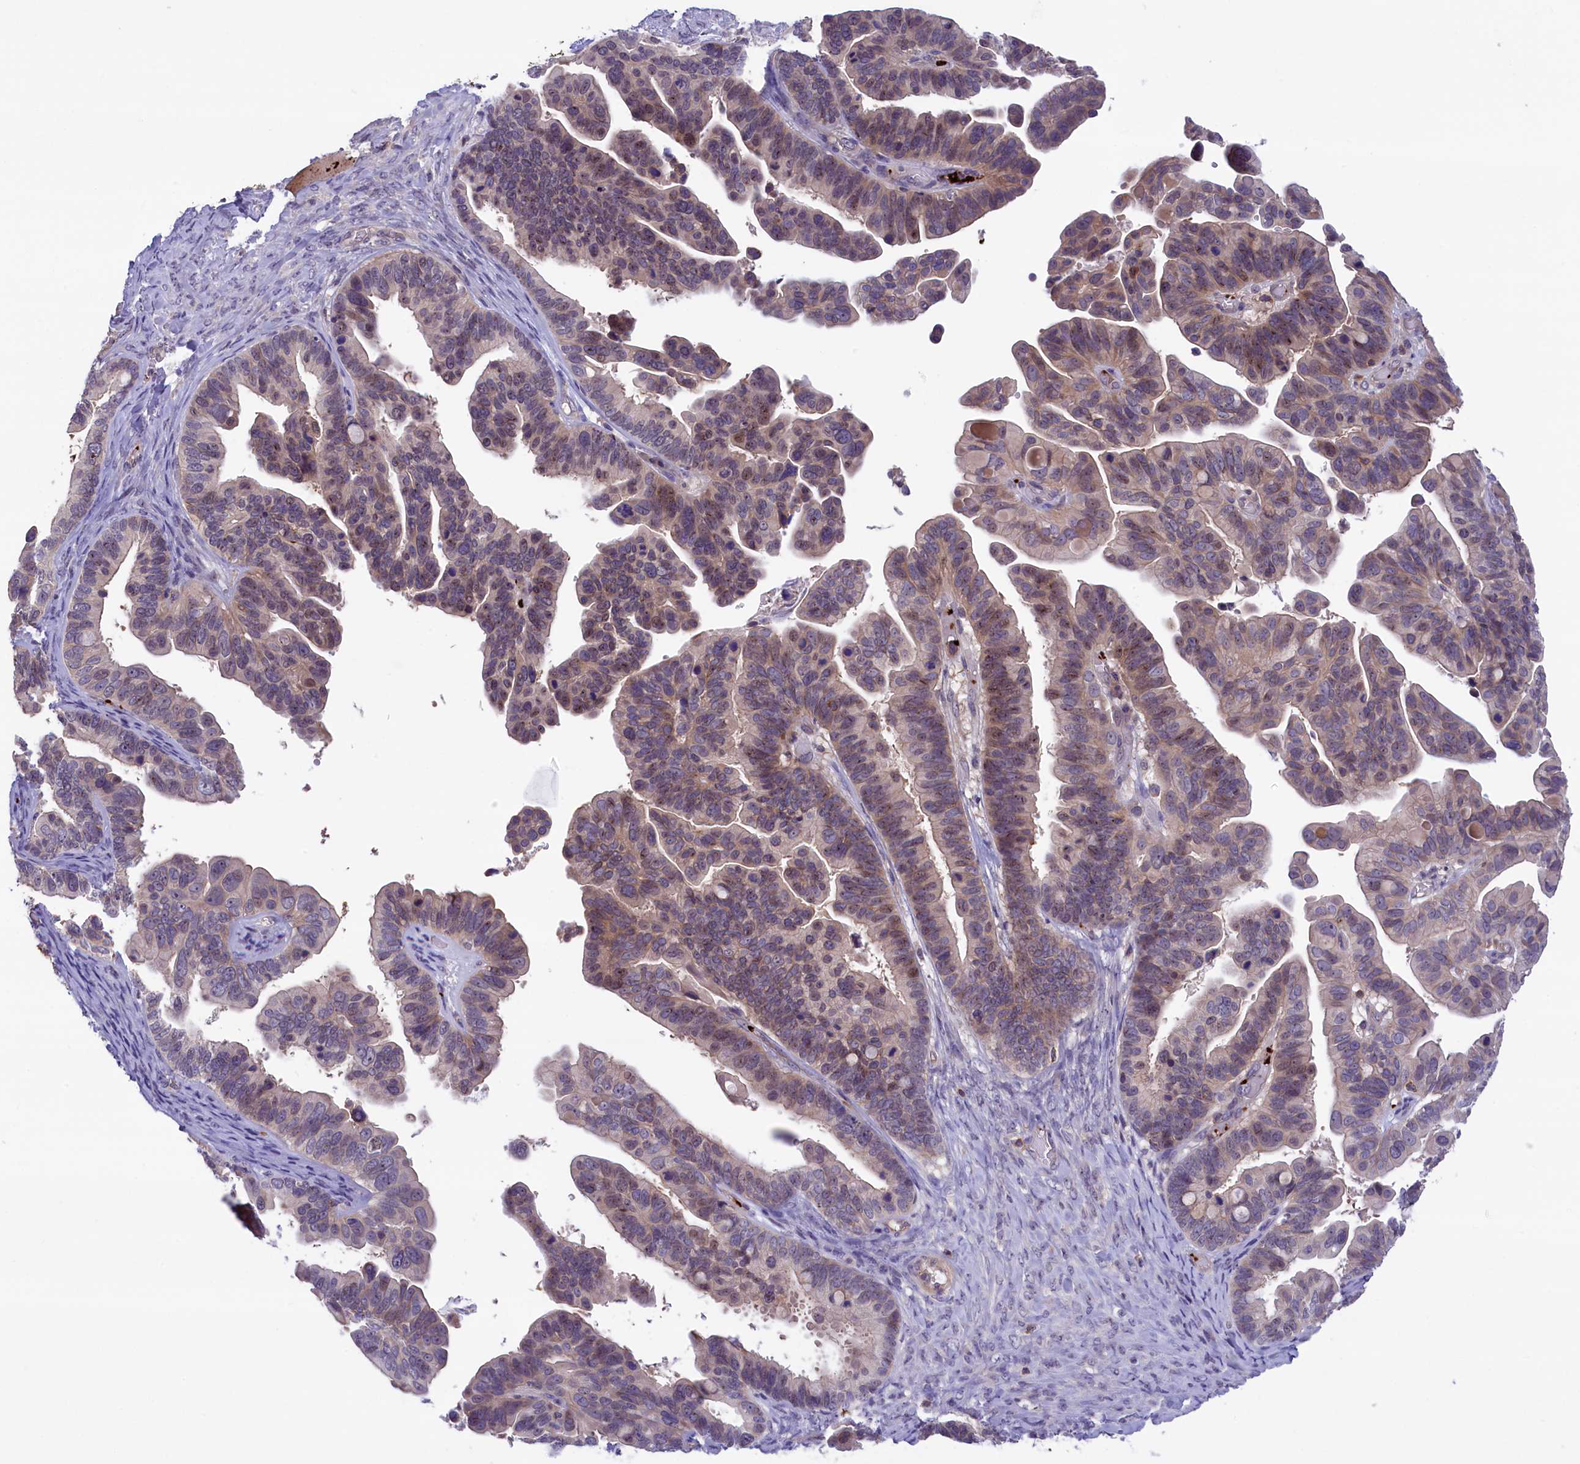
{"staining": {"intensity": "weak", "quantity": ">75%", "location": "cytoplasmic/membranous,nuclear"}, "tissue": "ovarian cancer", "cell_type": "Tumor cells", "image_type": "cancer", "snomed": [{"axis": "morphology", "description": "Cystadenocarcinoma, serous, NOS"}, {"axis": "topography", "description": "Ovary"}], "caption": "Immunohistochemical staining of ovarian cancer (serous cystadenocarcinoma) shows low levels of weak cytoplasmic/membranous and nuclear staining in about >75% of tumor cells.", "gene": "HEATR3", "patient": {"sex": "female", "age": 56}}